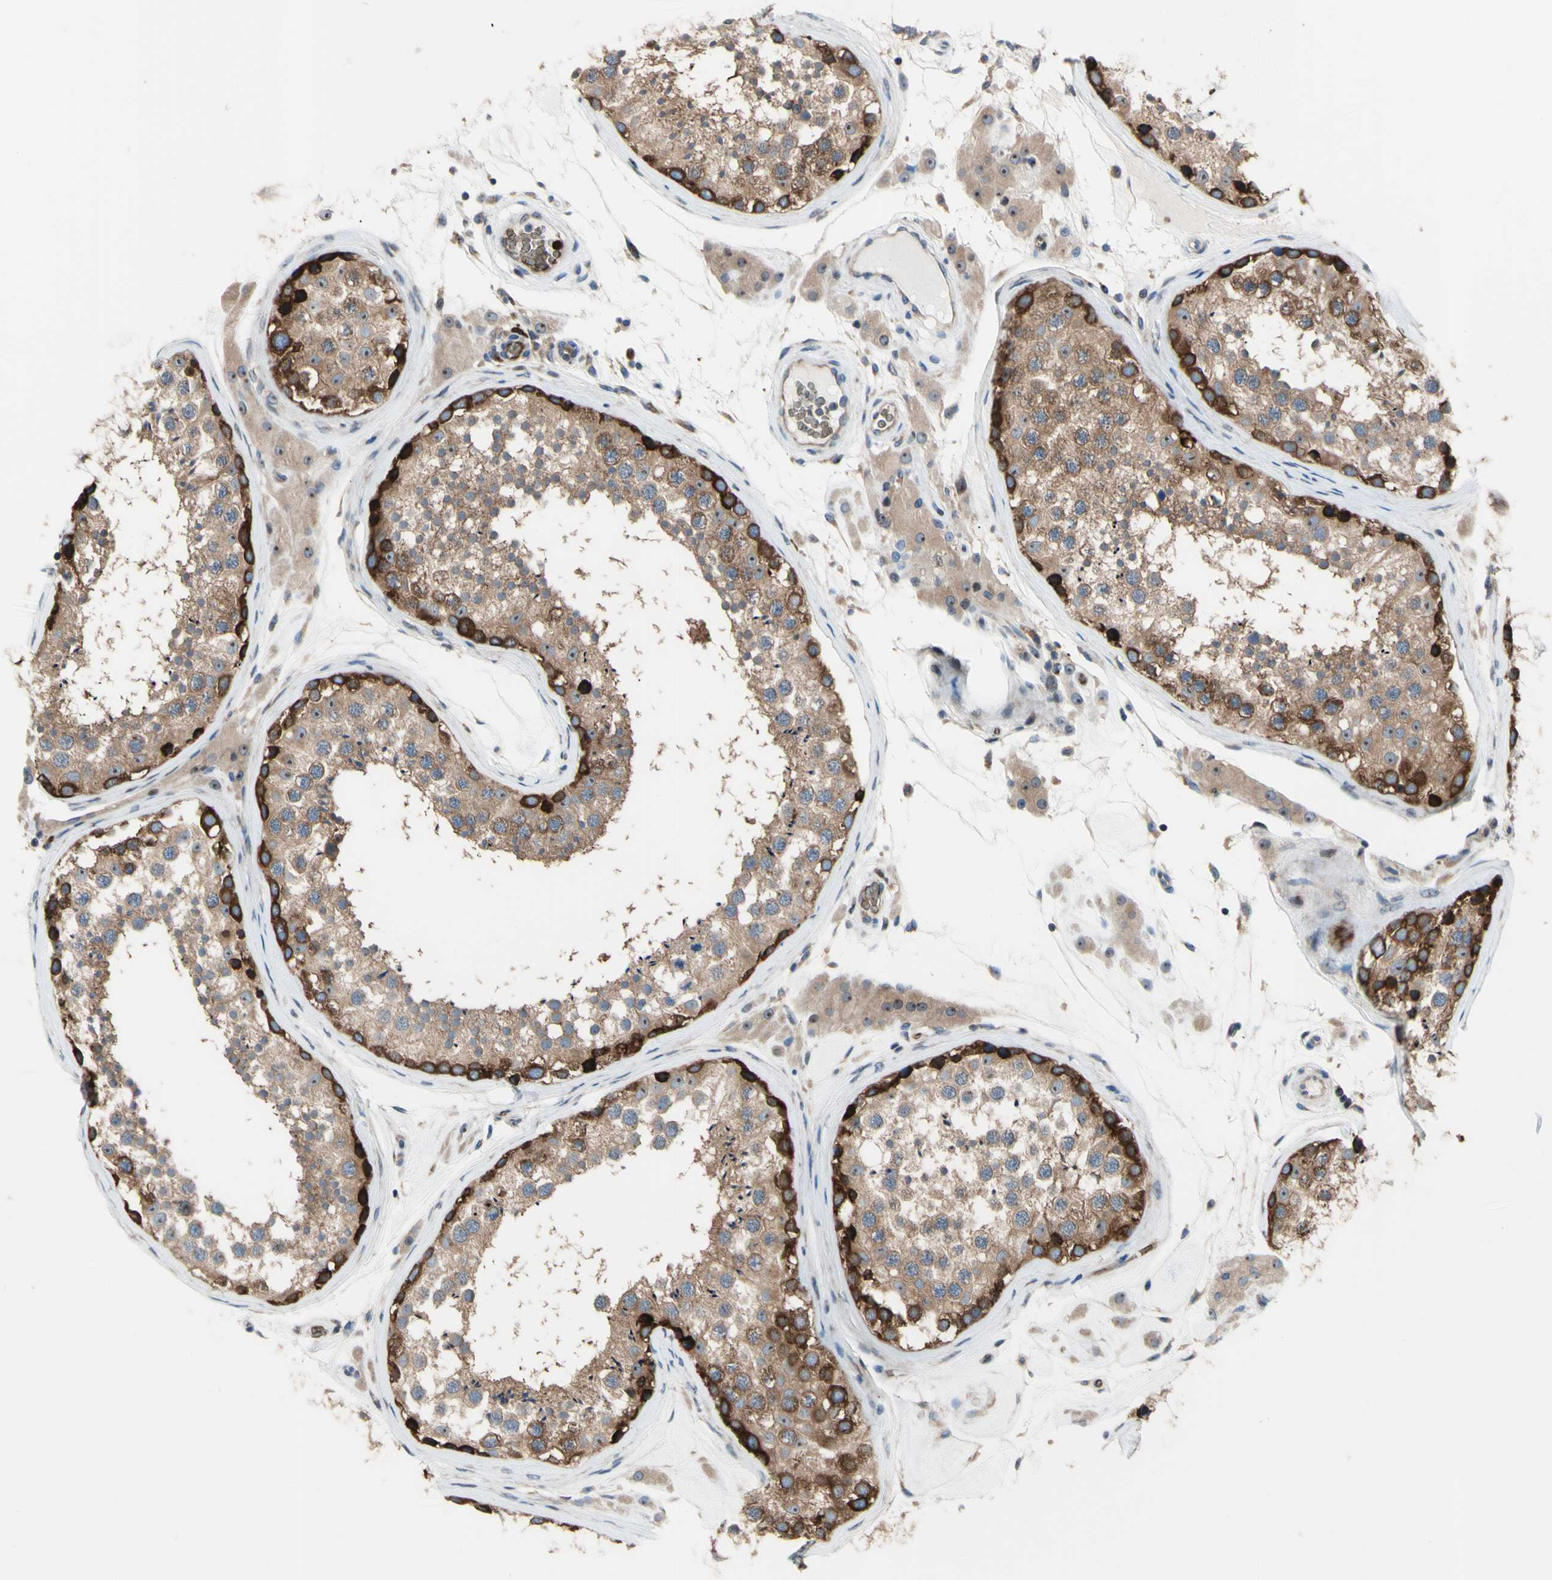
{"staining": {"intensity": "strong", "quantity": ">75%", "location": "cytoplasmic/membranous,nuclear"}, "tissue": "testis", "cell_type": "Cells in seminiferous ducts", "image_type": "normal", "snomed": [{"axis": "morphology", "description": "Normal tissue, NOS"}, {"axis": "topography", "description": "Testis"}], "caption": "About >75% of cells in seminiferous ducts in benign testis show strong cytoplasmic/membranous,nuclear protein expression as visualized by brown immunohistochemical staining.", "gene": "USP9X", "patient": {"sex": "male", "age": 46}}